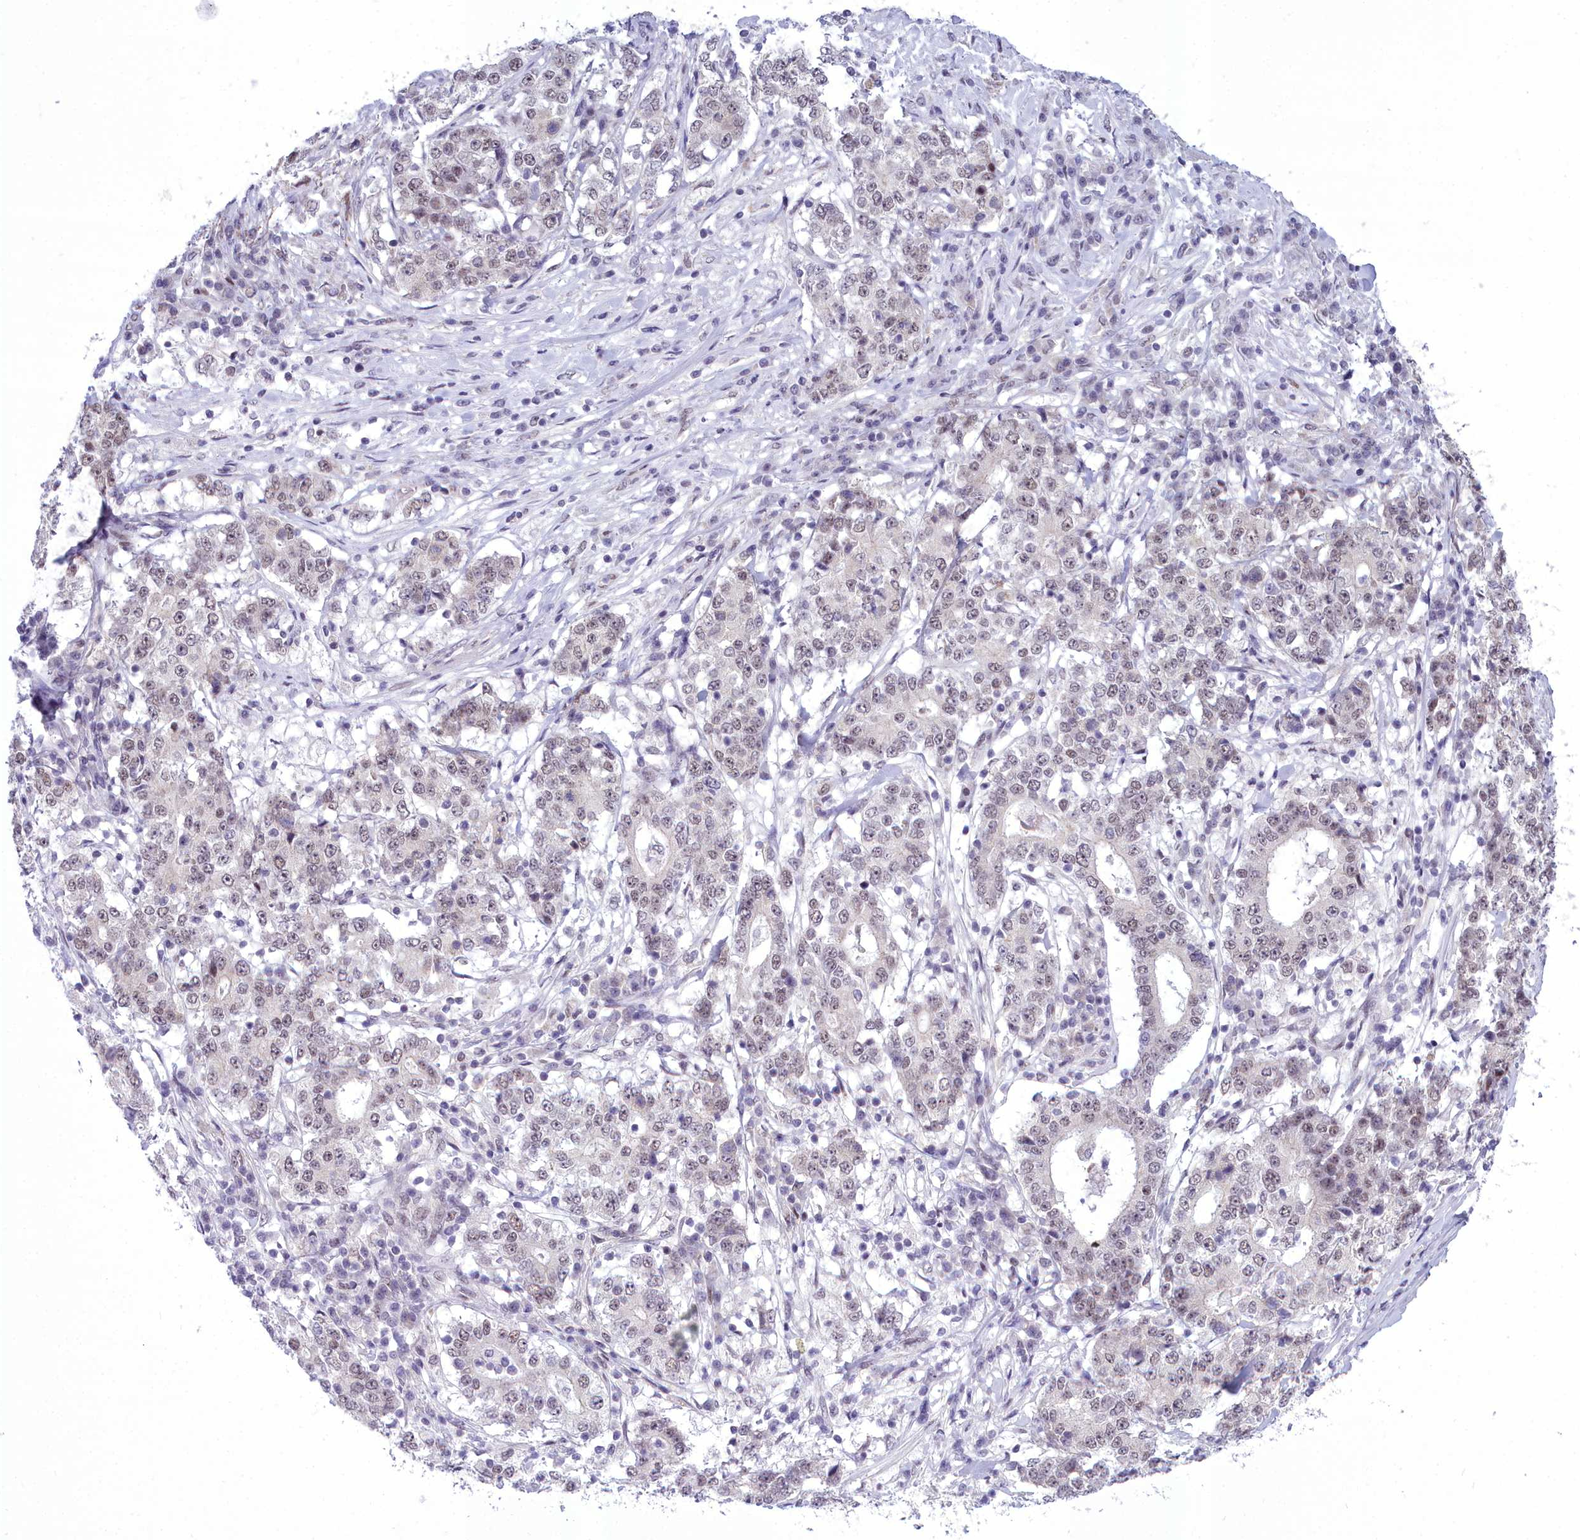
{"staining": {"intensity": "weak", "quantity": "25%-75%", "location": "nuclear"}, "tissue": "stomach cancer", "cell_type": "Tumor cells", "image_type": "cancer", "snomed": [{"axis": "morphology", "description": "Adenocarcinoma, NOS"}, {"axis": "topography", "description": "Stomach"}], "caption": "This image demonstrates stomach adenocarcinoma stained with immunohistochemistry (IHC) to label a protein in brown. The nuclear of tumor cells show weak positivity for the protein. Nuclei are counter-stained blue.", "gene": "CEACAM19", "patient": {"sex": "male", "age": 59}}